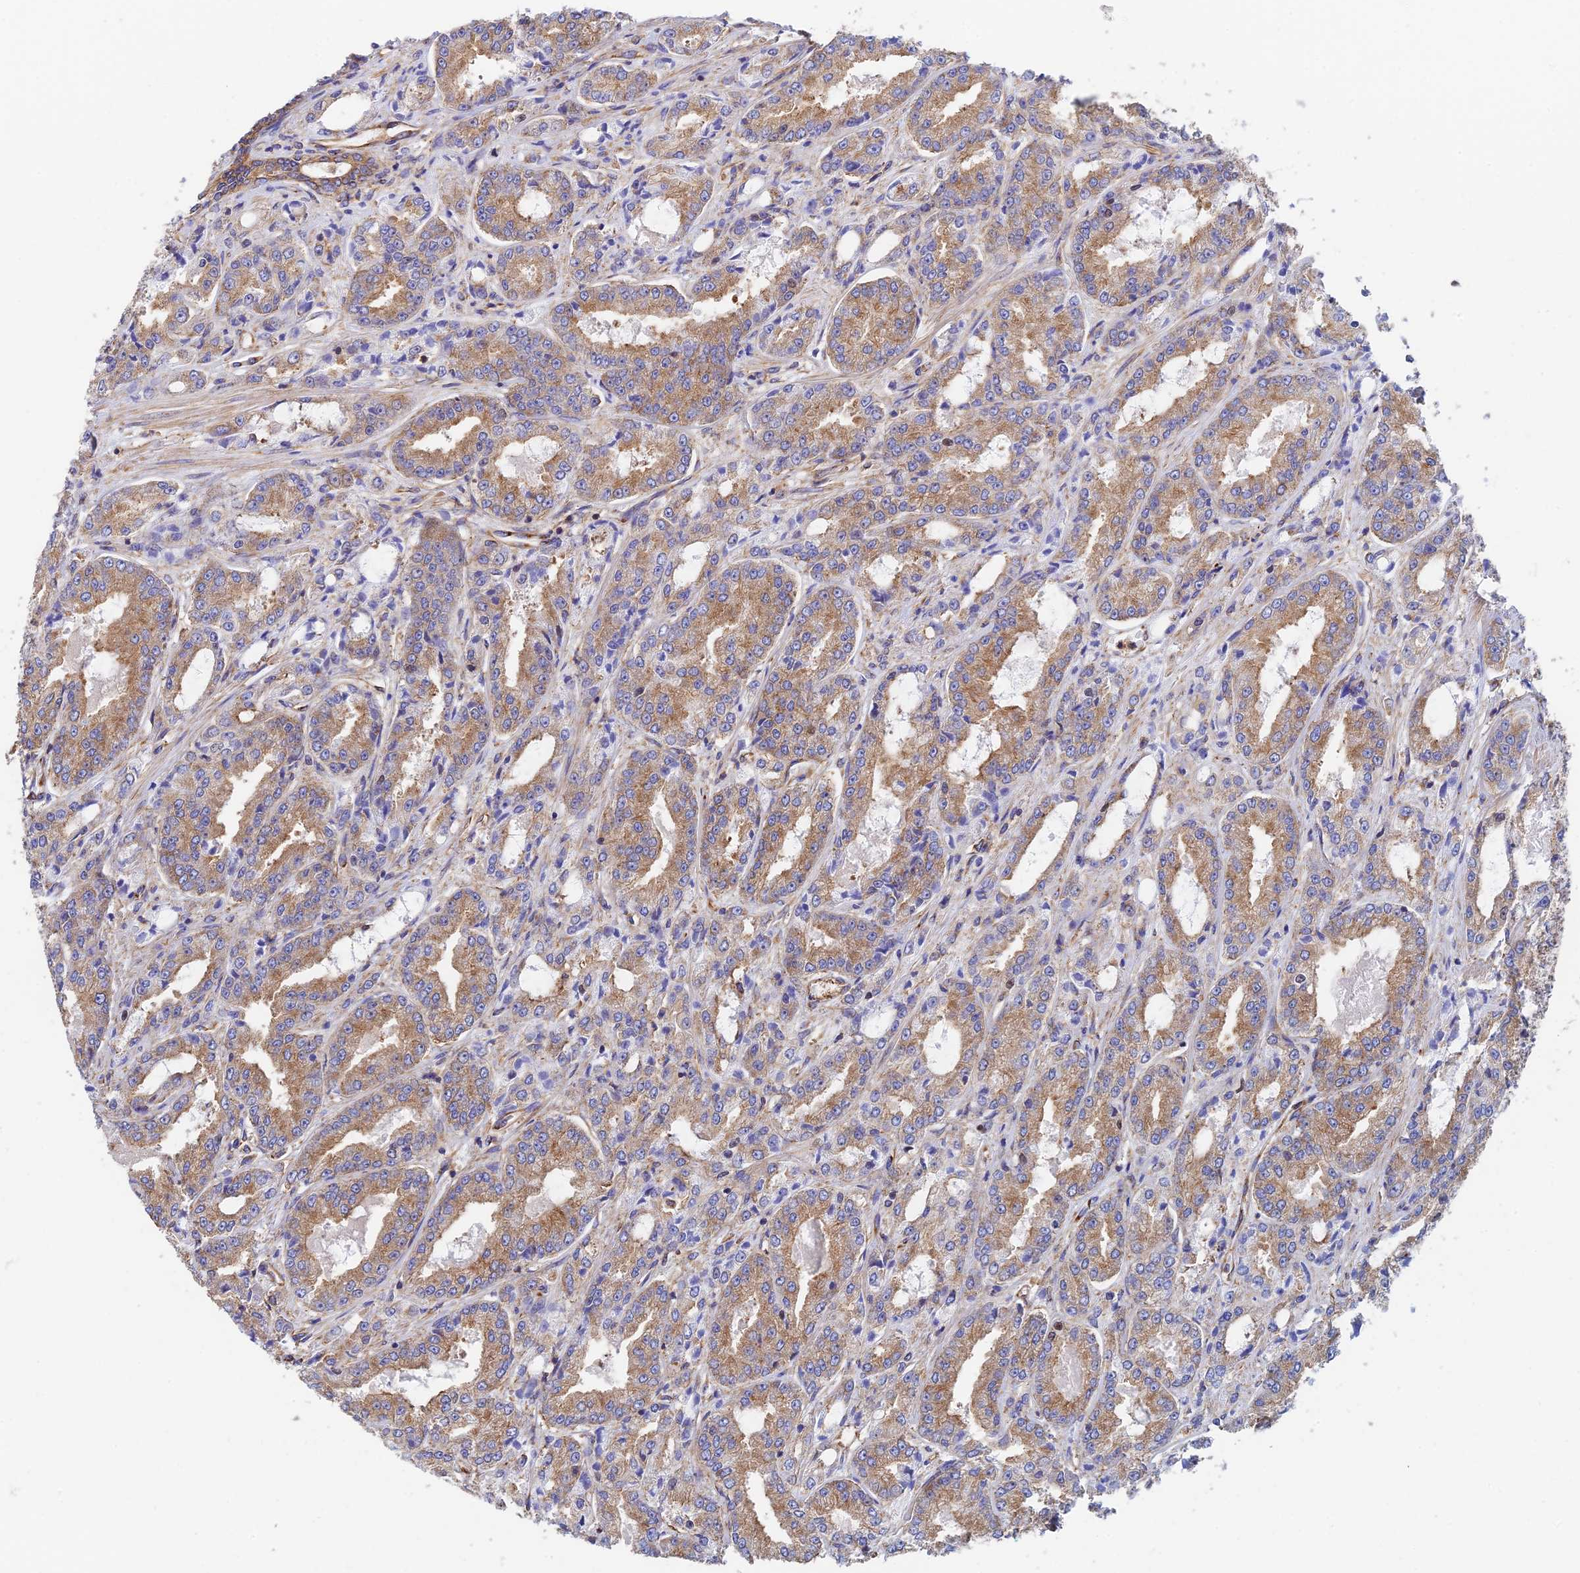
{"staining": {"intensity": "strong", "quantity": ">75%", "location": "cytoplasmic/membranous"}, "tissue": "prostate cancer", "cell_type": "Tumor cells", "image_type": "cancer", "snomed": [{"axis": "morphology", "description": "Adenocarcinoma, High grade"}, {"axis": "topography", "description": "Prostate"}], "caption": "Immunohistochemistry (IHC) (DAB (3,3'-diaminobenzidine)) staining of human prostate adenocarcinoma (high-grade) reveals strong cytoplasmic/membranous protein staining in approximately >75% of tumor cells. (DAB = brown stain, brightfield microscopy at high magnification).", "gene": "DCTN2", "patient": {"sex": "male", "age": 71}}